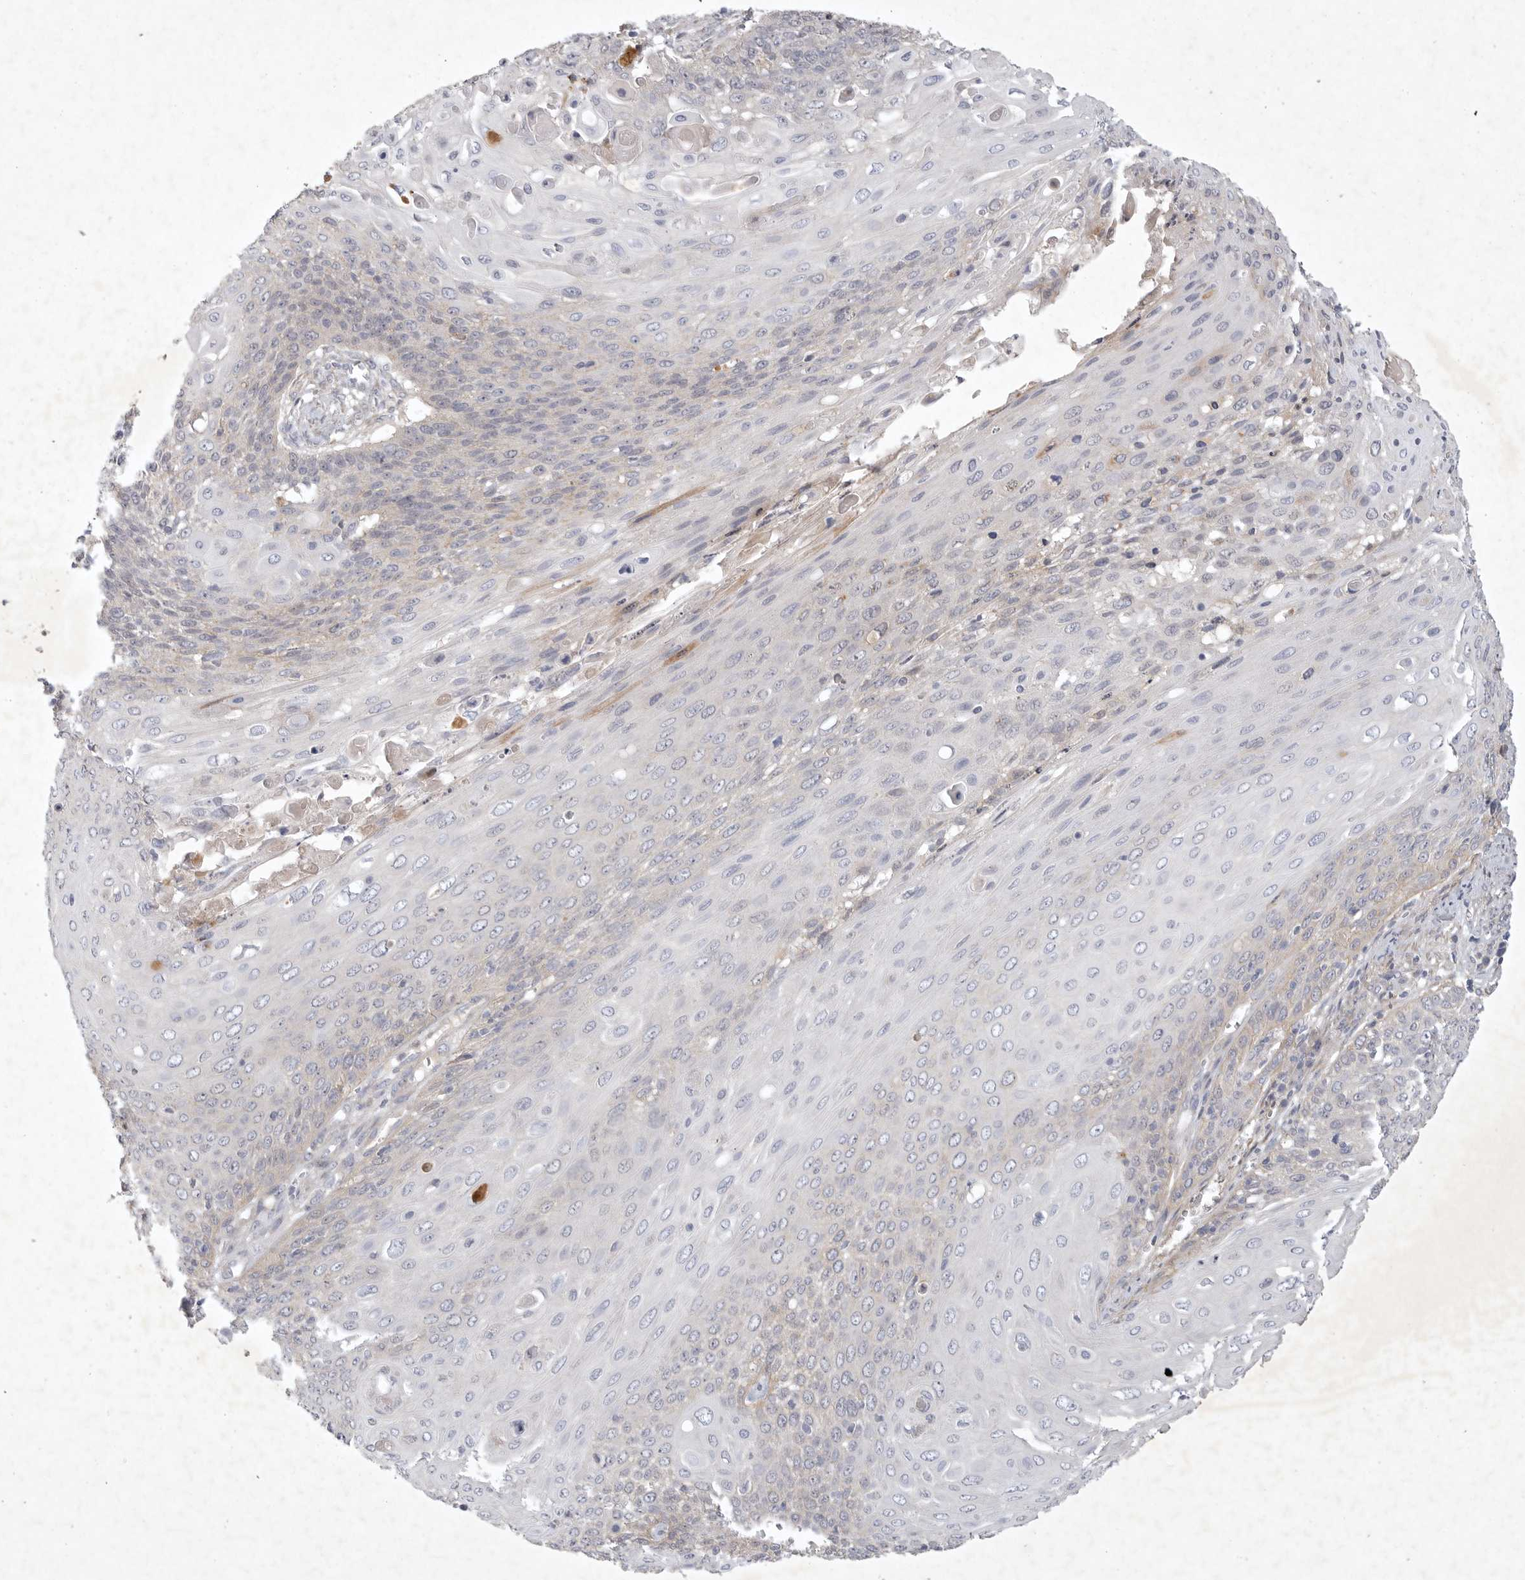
{"staining": {"intensity": "negative", "quantity": "none", "location": "none"}, "tissue": "cervical cancer", "cell_type": "Tumor cells", "image_type": "cancer", "snomed": [{"axis": "morphology", "description": "Squamous cell carcinoma, NOS"}, {"axis": "topography", "description": "Cervix"}], "caption": "A histopathology image of human squamous cell carcinoma (cervical) is negative for staining in tumor cells.", "gene": "BZW2", "patient": {"sex": "female", "age": 39}}